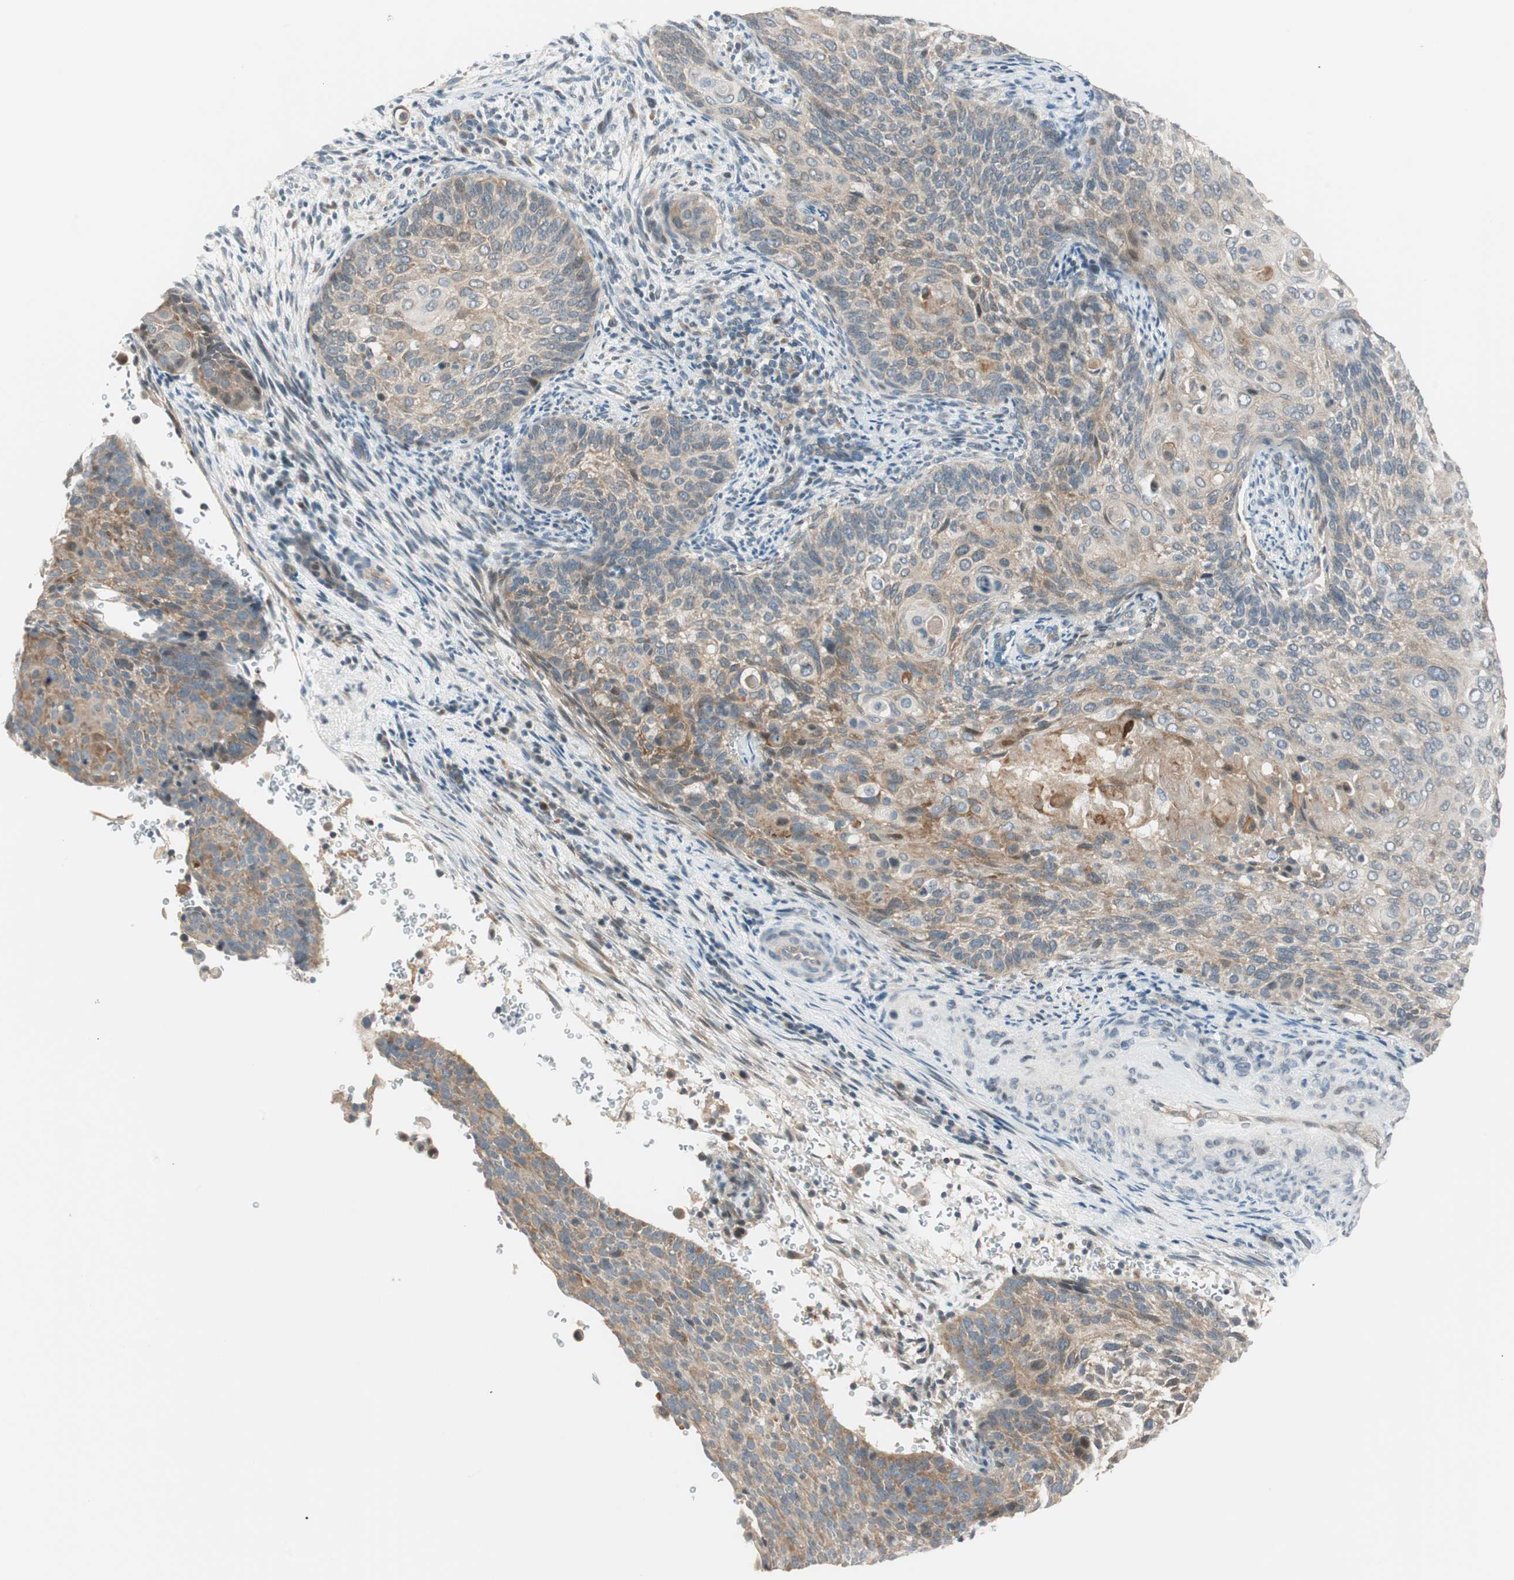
{"staining": {"intensity": "weak", "quantity": ">75%", "location": "cytoplasmic/membranous"}, "tissue": "cervical cancer", "cell_type": "Tumor cells", "image_type": "cancer", "snomed": [{"axis": "morphology", "description": "Squamous cell carcinoma, NOS"}, {"axis": "topography", "description": "Cervix"}], "caption": "This image exhibits squamous cell carcinoma (cervical) stained with IHC to label a protein in brown. The cytoplasmic/membranous of tumor cells show weak positivity for the protein. Nuclei are counter-stained blue.", "gene": "CGRRF1", "patient": {"sex": "female", "age": 33}}